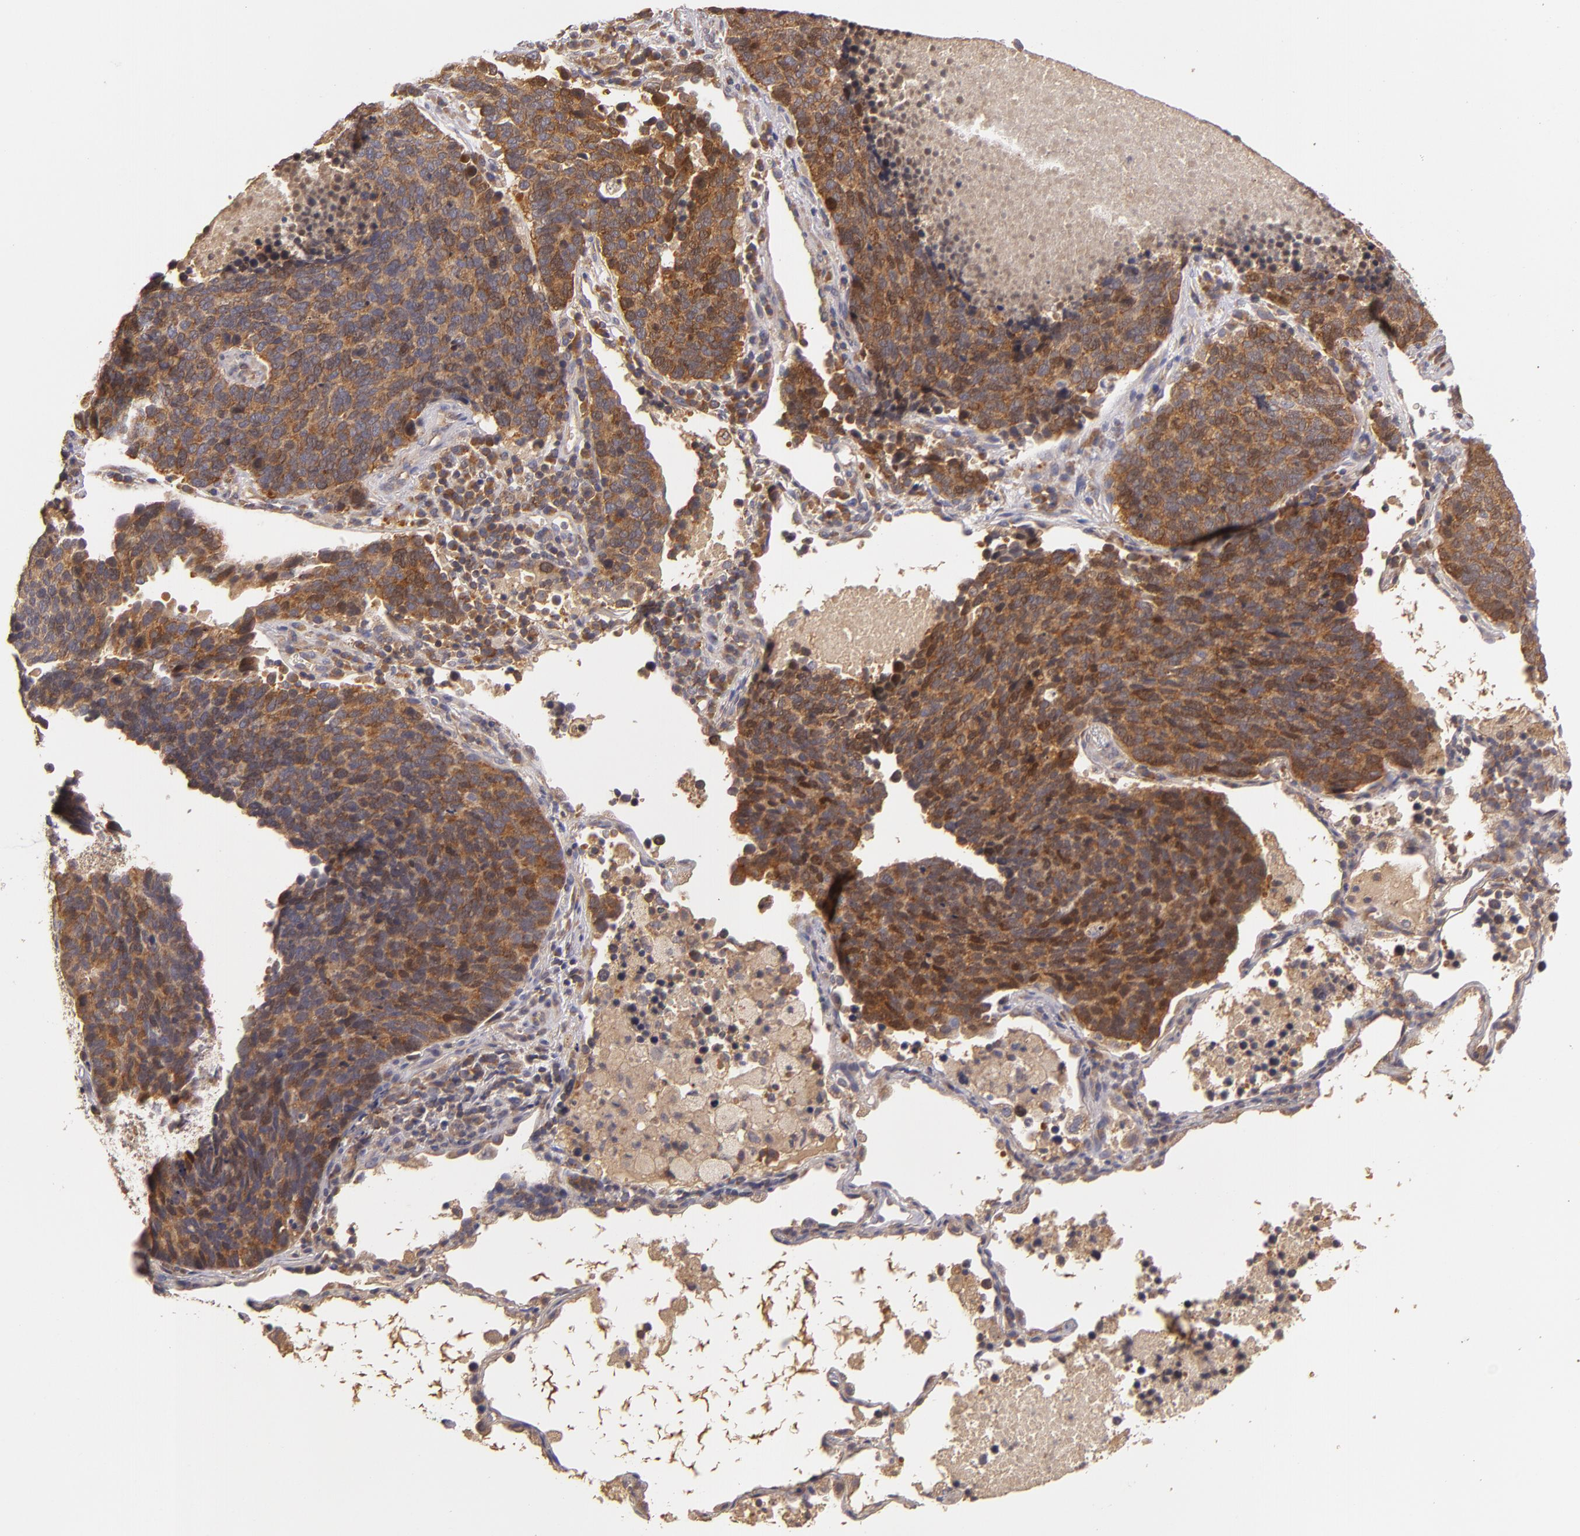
{"staining": {"intensity": "moderate", "quantity": ">75%", "location": "cytoplasmic/membranous,nuclear"}, "tissue": "lung cancer", "cell_type": "Tumor cells", "image_type": "cancer", "snomed": [{"axis": "morphology", "description": "Neoplasm, malignant, NOS"}, {"axis": "topography", "description": "Lung"}], "caption": "Approximately >75% of tumor cells in human lung cancer (malignant neoplasm) show moderate cytoplasmic/membranous and nuclear protein positivity as visualized by brown immunohistochemical staining.", "gene": "UPF3B", "patient": {"sex": "female", "age": 75}}